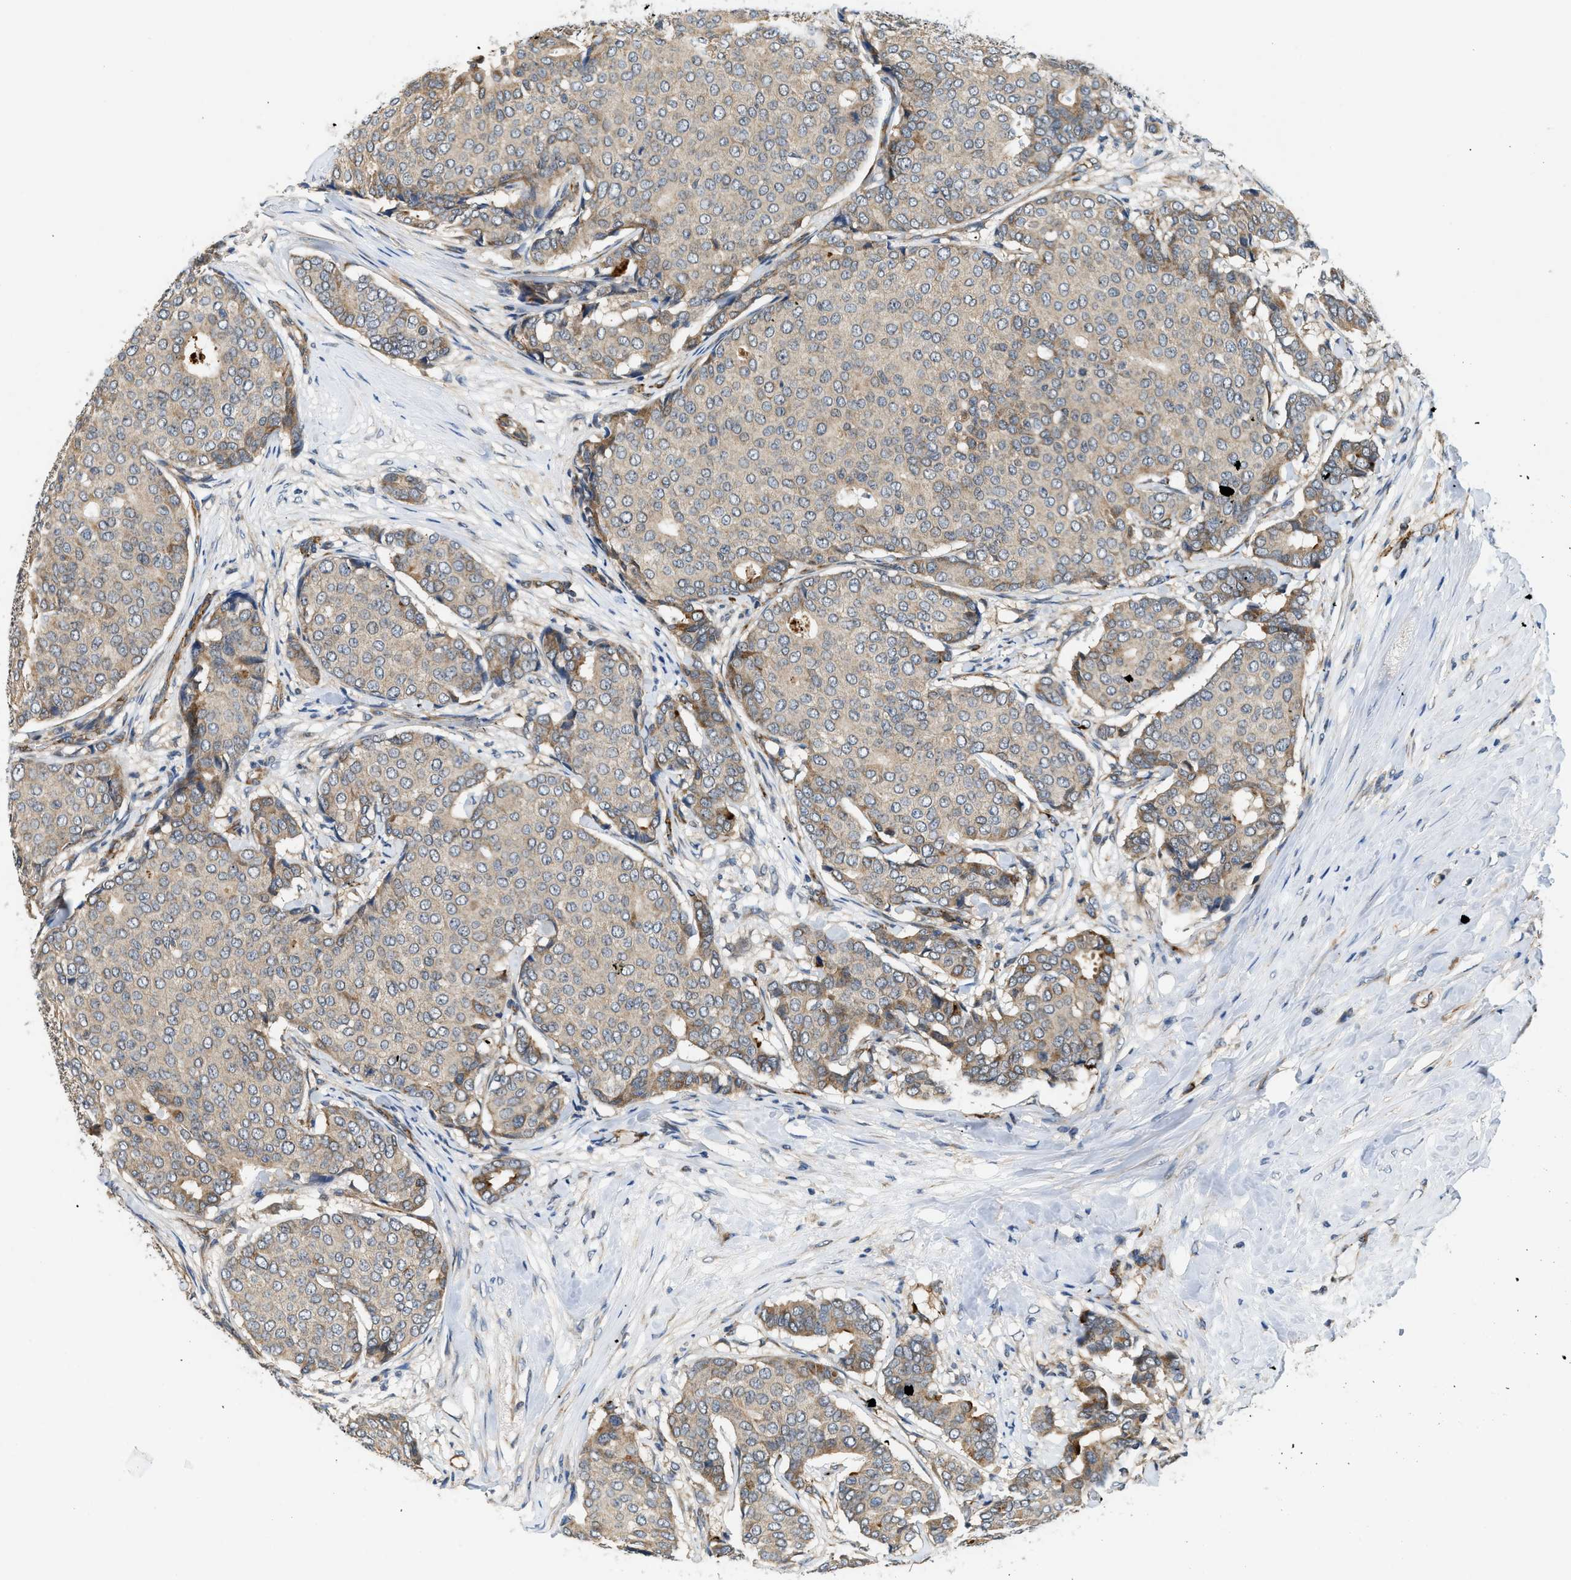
{"staining": {"intensity": "weak", "quantity": ">75%", "location": "cytoplasmic/membranous"}, "tissue": "breast cancer", "cell_type": "Tumor cells", "image_type": "cancer", "snomed": [{"axis": "morphology", "description": "Duct carcinoma"}, {"axis": "topography", "description": "Breast"}], "caption": "Breast cancer (infiltrating ductal carcinoma) stained for a protein (brown) shows weak cytoplasmic/membranous positive positivity in approximately >75% of tumor cells.", "gene": "ZNF599", "patient": {"sex": "female", "age": 75}}